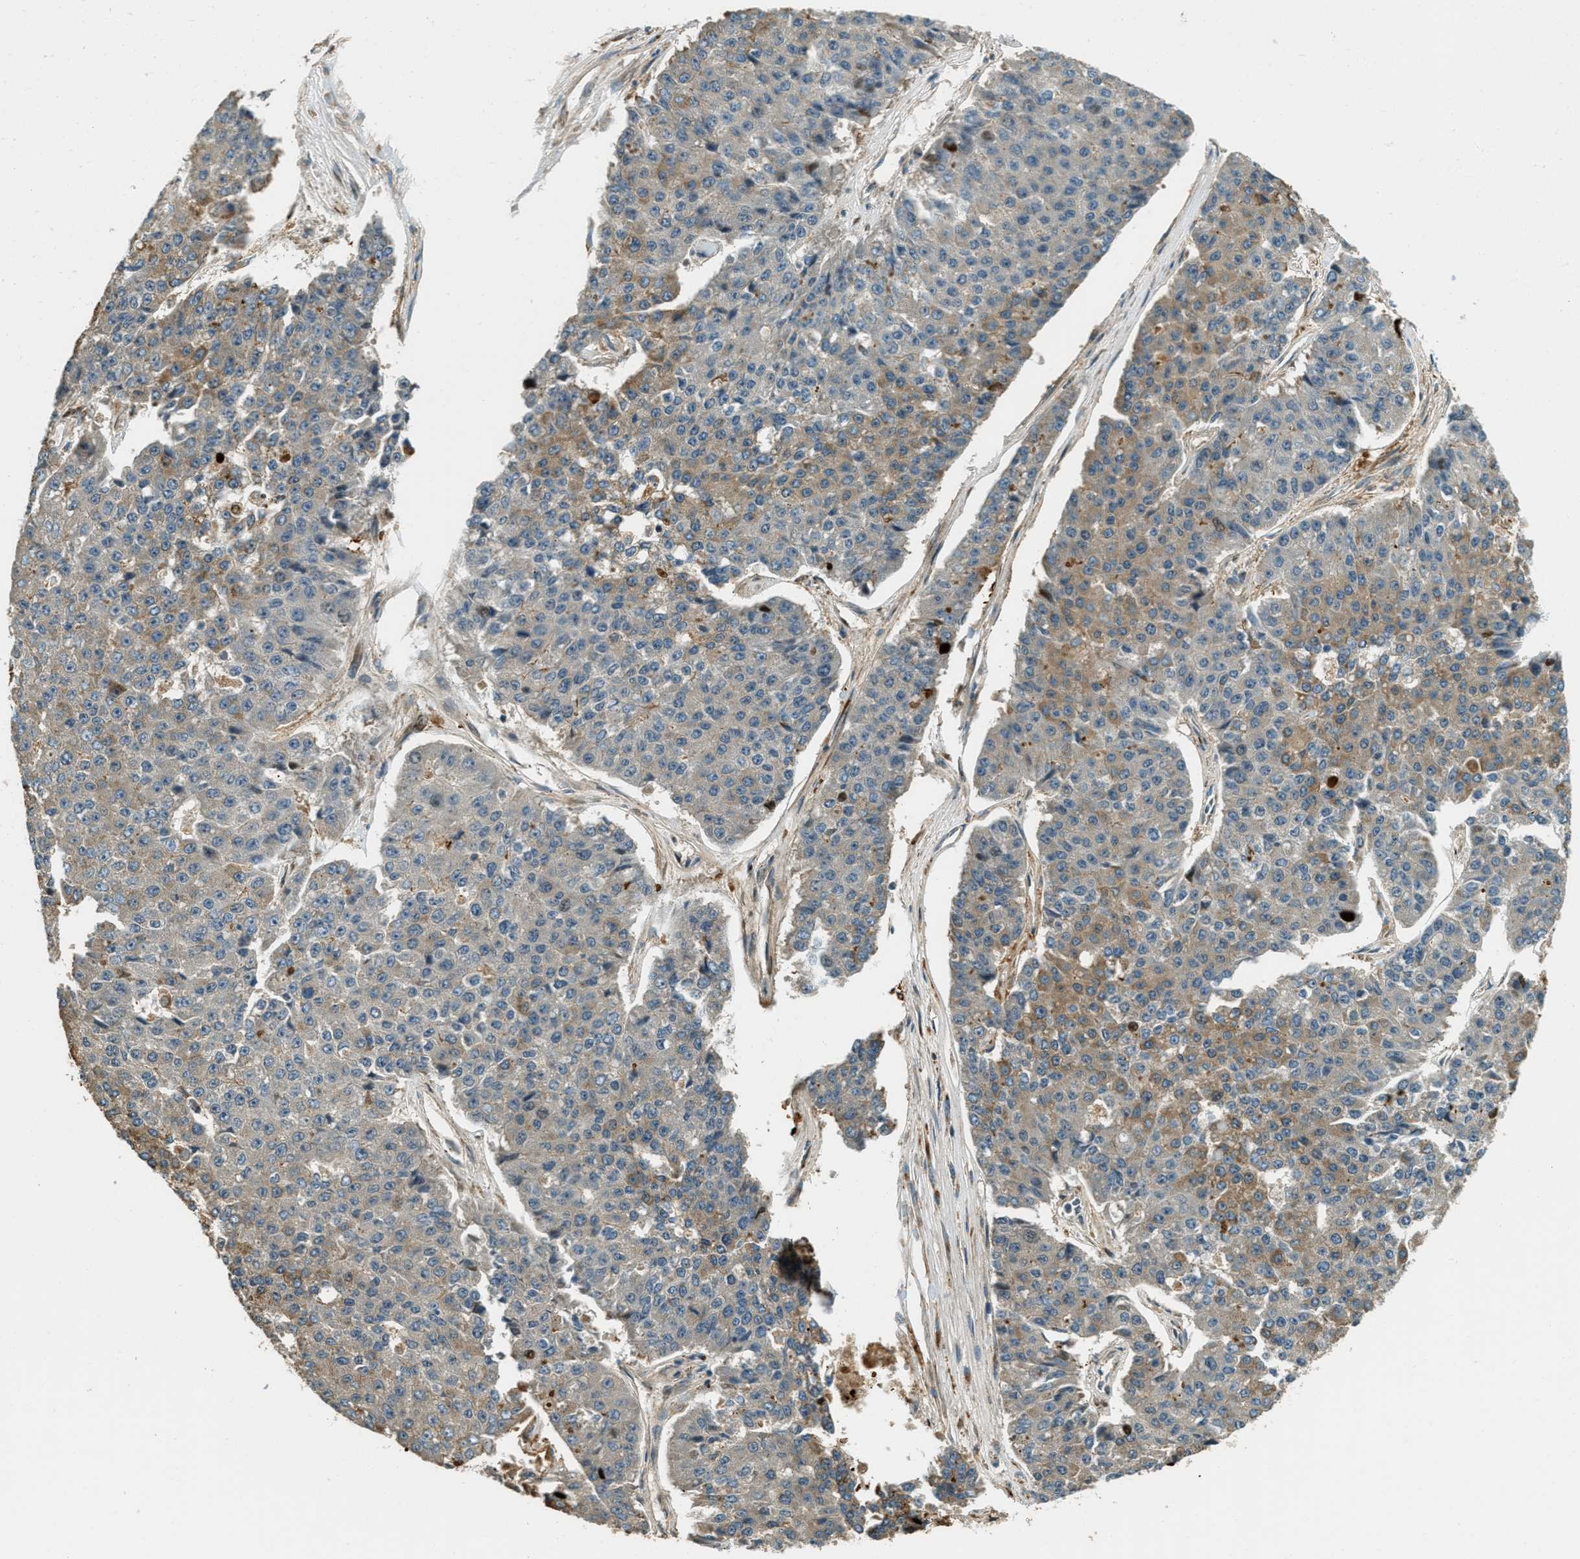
{"staining": {"intensity": "moderate", "quantity": "25%-75%", "location": "cytoplasmic/membranous"}, "tissue": "pancreatic cancer", "cell_type": "Tumor cells", "image_type": "cancer", "snomed": [{"axis": "morphology", "description": "Adenocarcinoma, NOS"}, {"axis": "topography", "description": "Pancreas"}], "caption": "Moderate cytoplasmic/membranous protein expression is appreciated in approximately 25%-75% of tumor cells in pancreatic cancer (adenocarcinoma).", "gene": "PTPN23", "patient": {"sex": "male", "age": 50}}